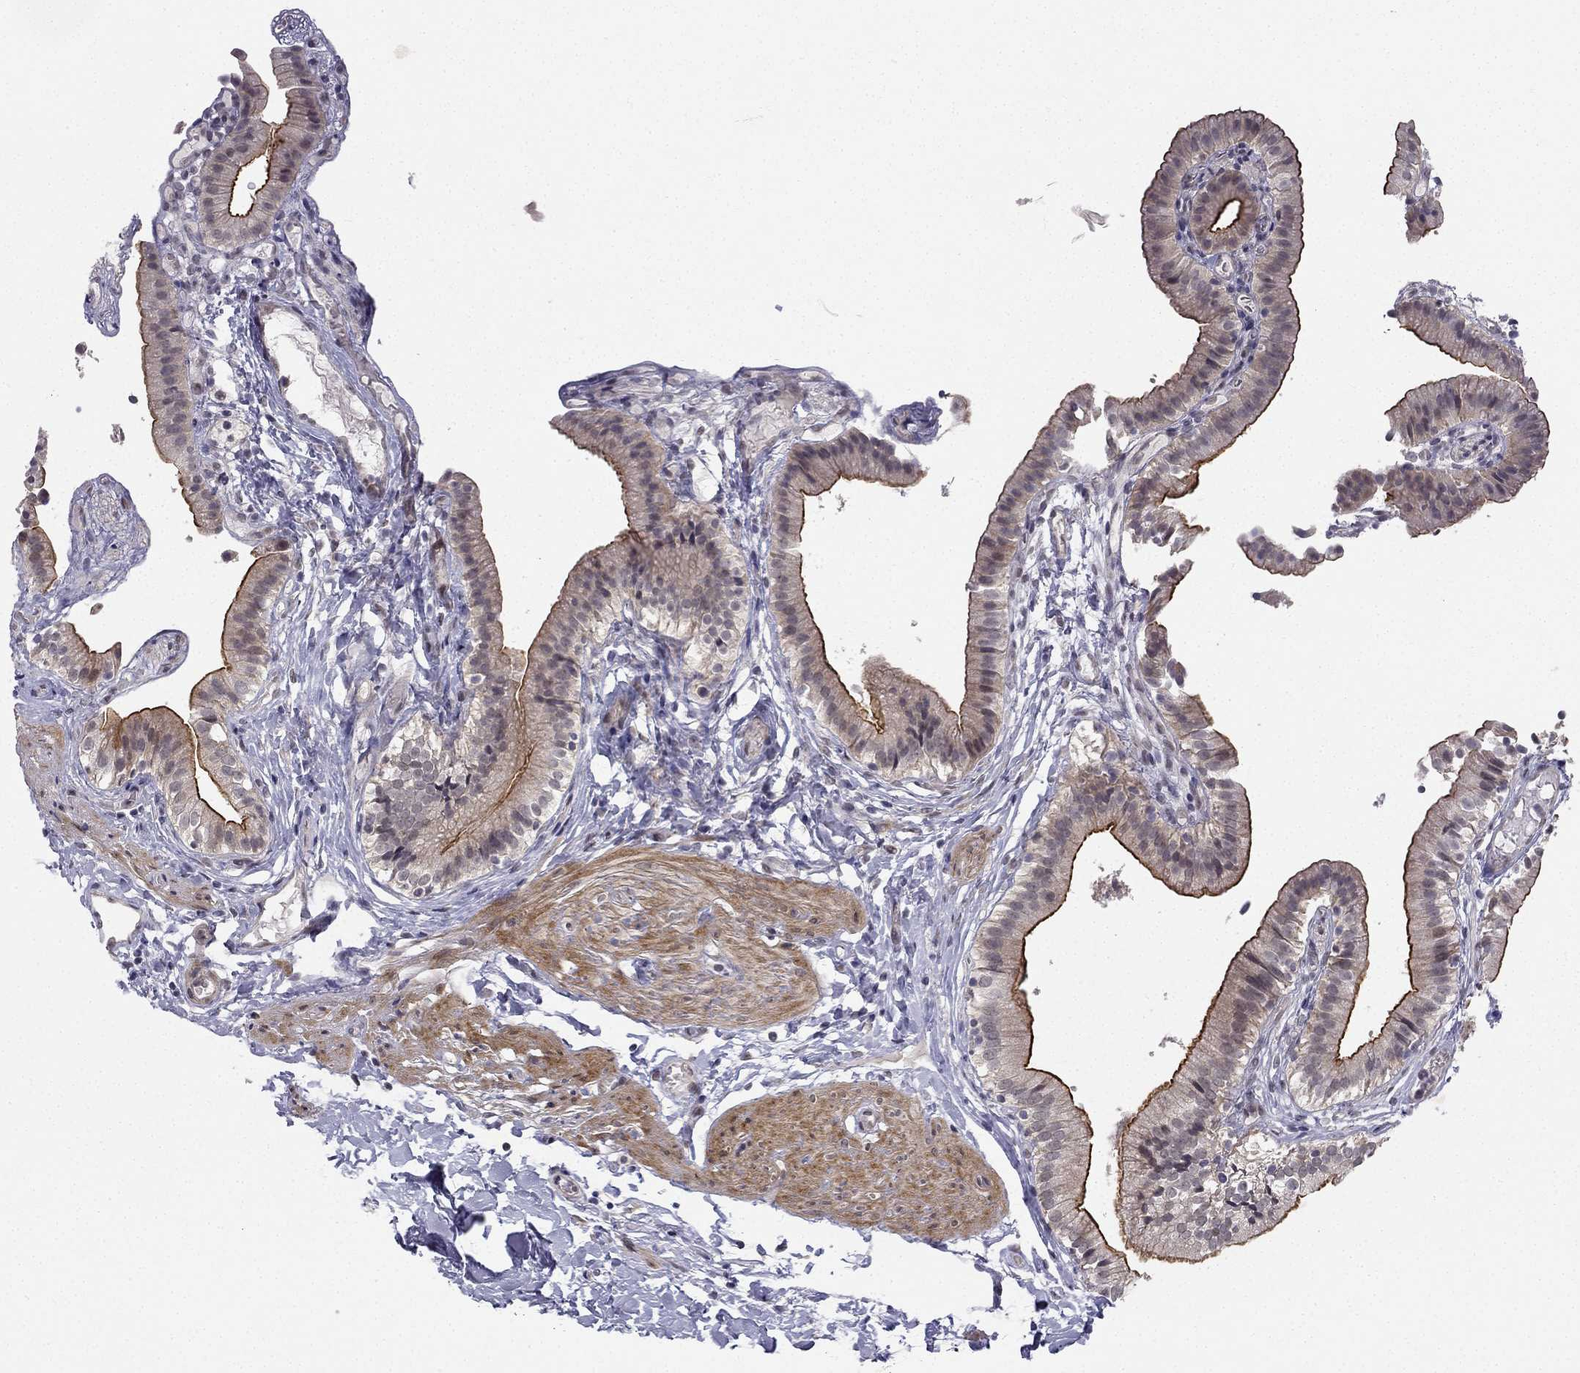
{"staining": {"intensity": "strong", "quantity": ">75%", "location": "cytoplasmic/membranous"}, "tissue": "gallbladder", "cell_type": "Glandular cells", "image_type": "normal", "snomed": [{"axis": "morphology", "description": "Normal tissue, NOS"}, {"axis": "topography", "description": "Gallbladder"}], "caption": "Human gallbladder stained for a protein (brown) reveals strong cytoplasmic/membranous positive expression in approximately >75% of glandular cells.", "gene": "CHST8", "patient": {"sex": "female", "age": 47}}